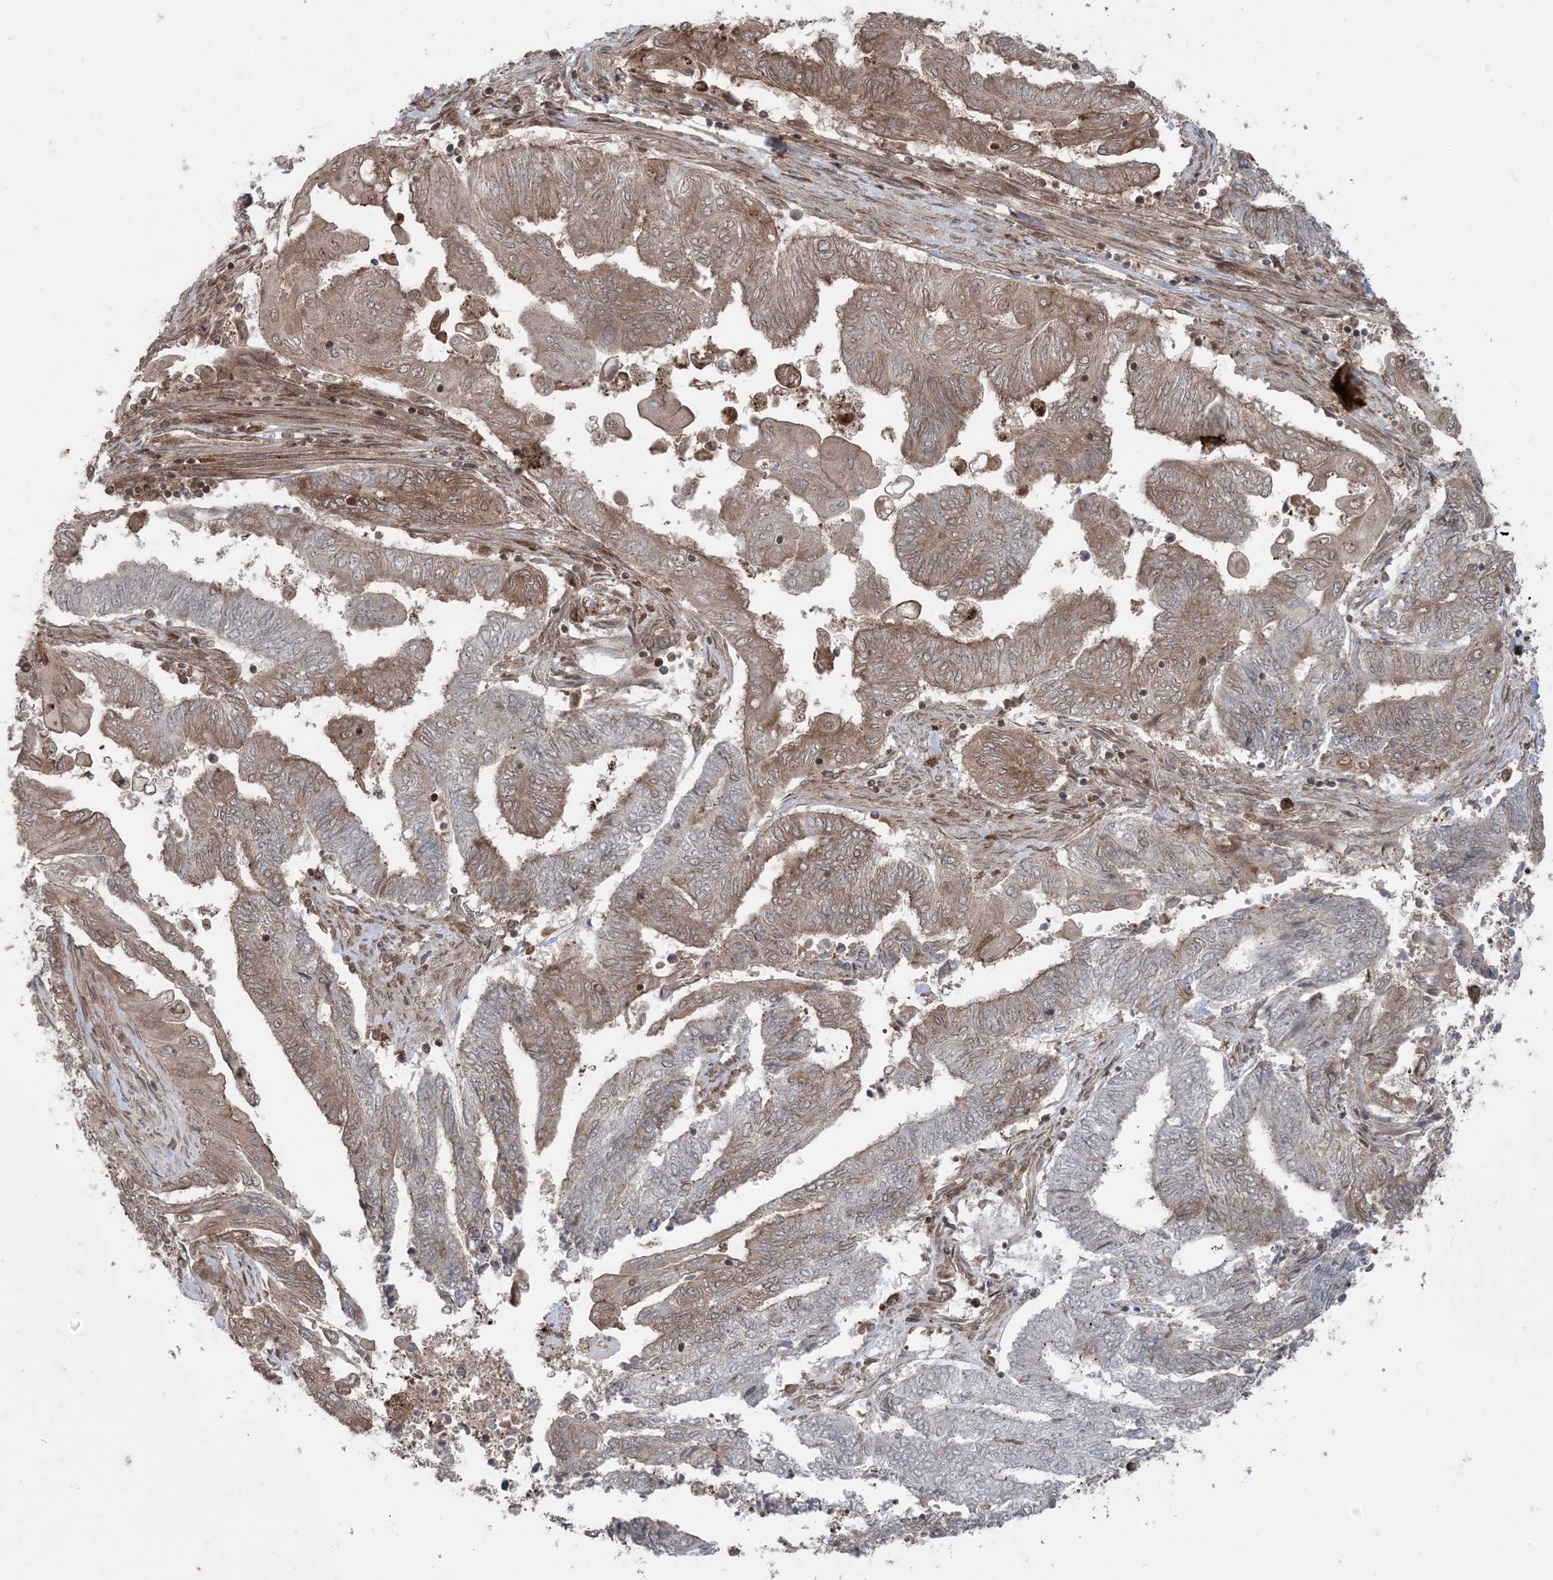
{"staining": {"intensity": "moderate", "quantity": "25%-75%", "location": "cytoplasmic/membranous"}, "tissue": "endometrial cancer", "cell_type": "Tumor cells", "image_type": "cancer", "snomed": [{"axis": "morphology", "description": "Adenocarcinoma, NOS"}, {"axis": "topography", "description": "Uterus"}, {"axis": "topography", "description": "Endometrium"}], "caption": "Immunohistochemistry micrograph of human endometrial cancer (adenocarcinoma) stained for a protein (brown), which demonstrates medium levels of moderate cytoplasmic/membranous expression in approximately 25%-75% of tumor cells.", "gene": "DDX19B", "patient": {"sex": "female", "age": 70}}